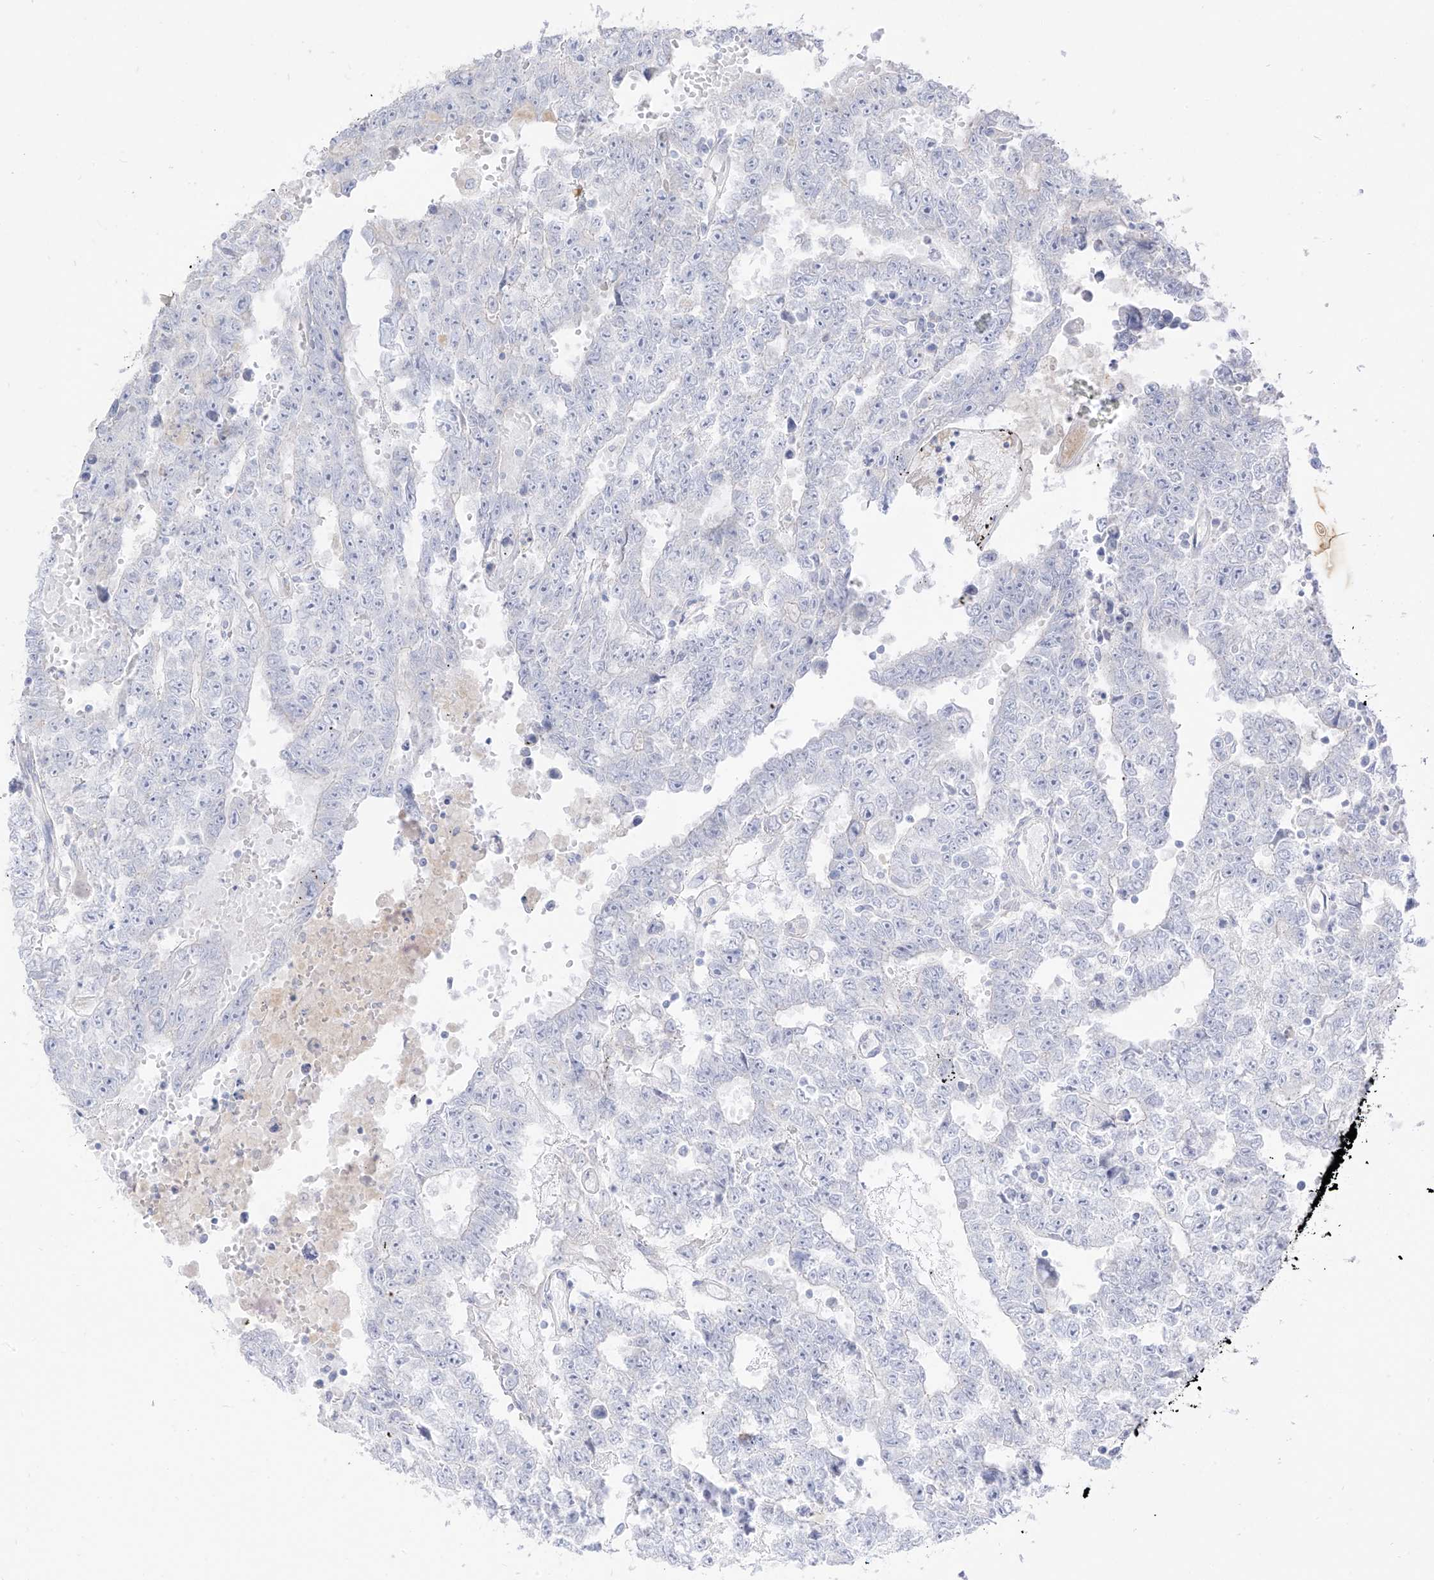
{"staining": {"intensity": "negative", "quantity": "none", "location": "none"}, "tissue": "testis cancer", "cell_type": "Tumor cells", "image_type": "cancer", "snomed": [{"axis": "morphology", "description": "Carcinoma, Embryonal, NOS"}, {"axis": "topography", "description": "Testis"}], "caption": "A high-resolution photomicrograph shows IHC staining of testis cancer, which demonstrates no significant expression in tumor cells.", "gene": "ARHGEF40", "patient": {"sex": "male", "age": 25}}